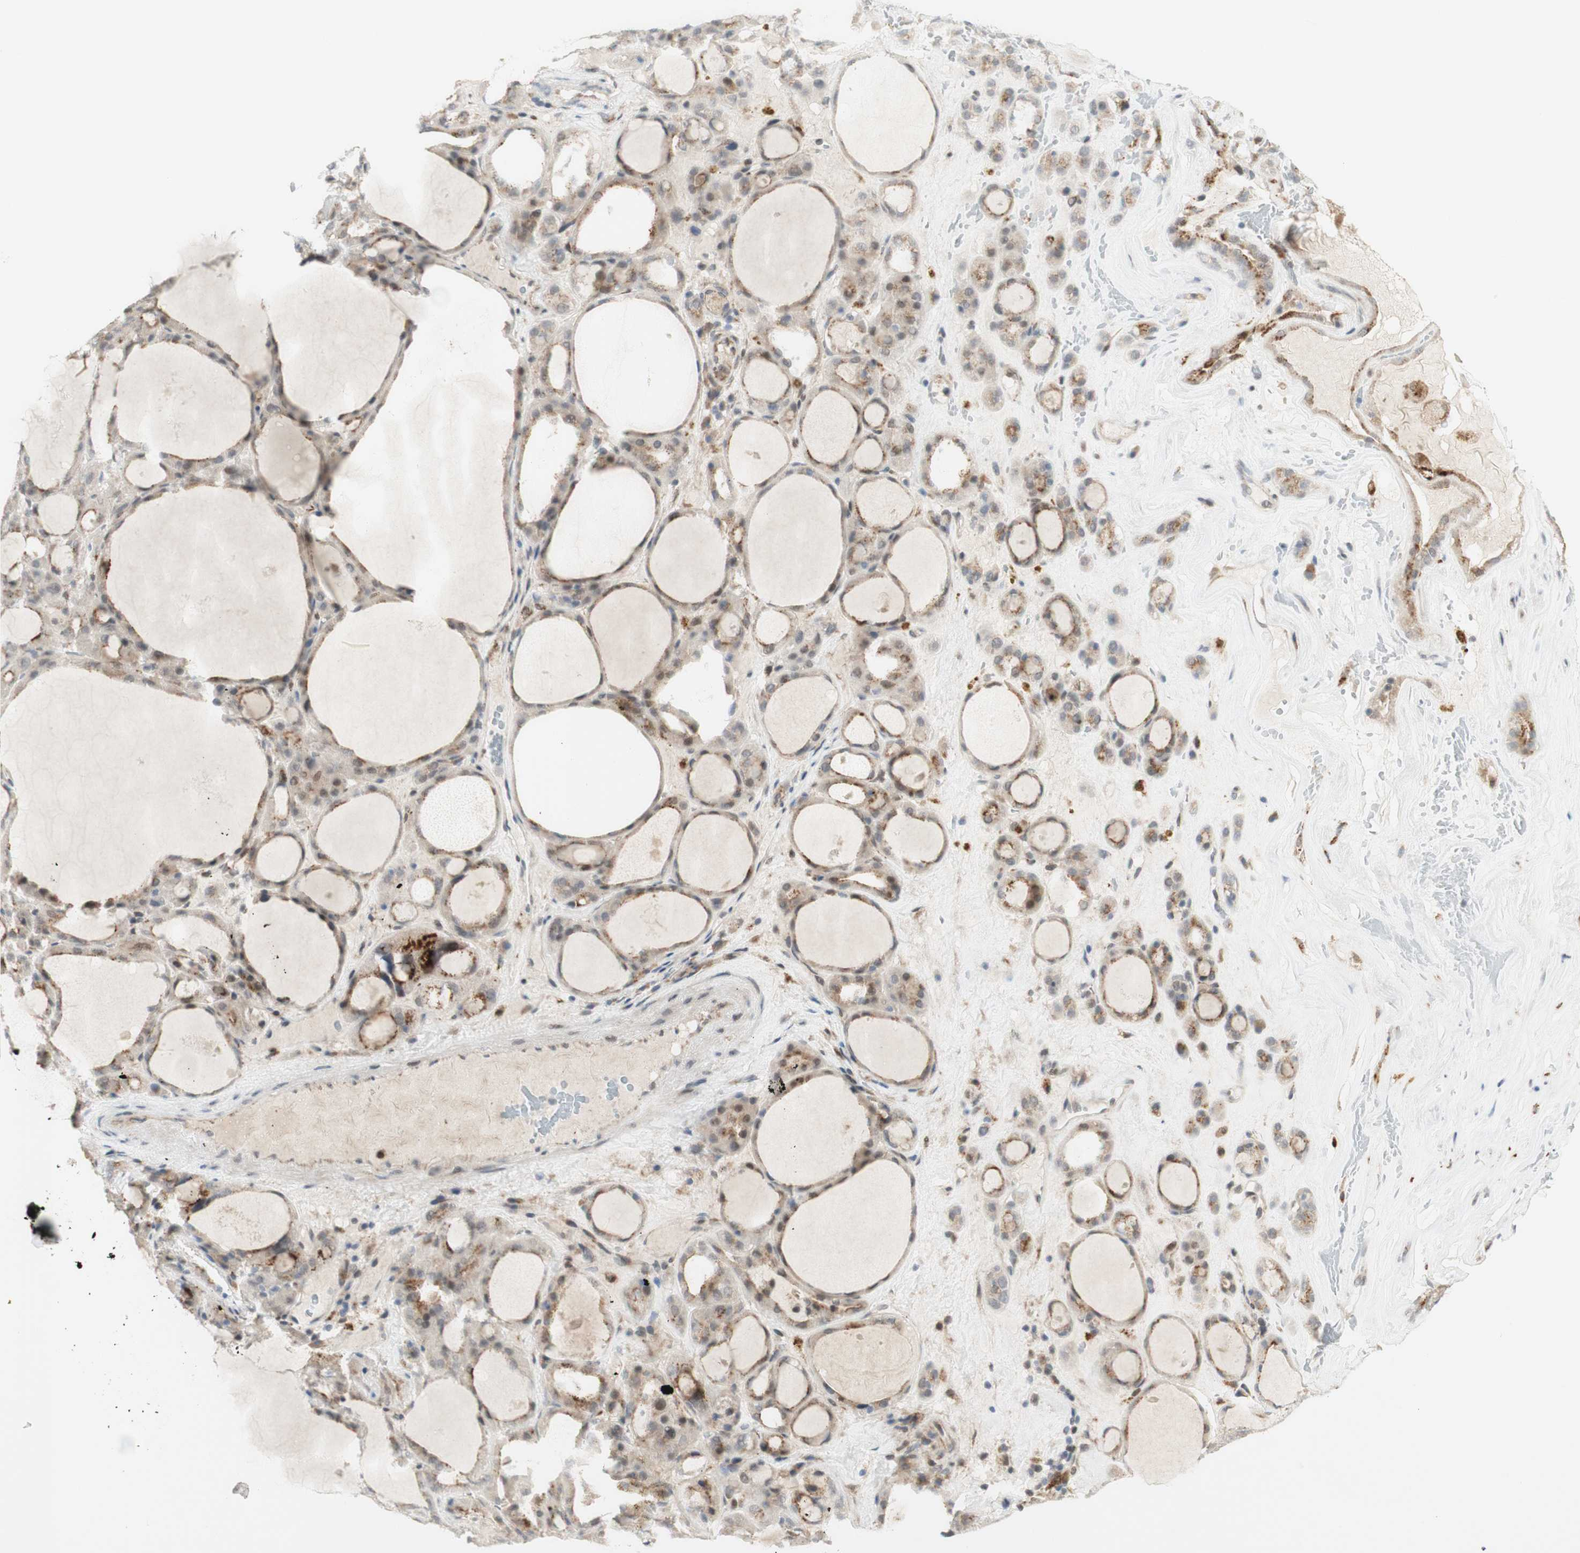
{"staining": {"intensity": "moderate", "quantity": "25%-75%", "location": "cytoplasmic/membranous"}, "tissue": "thyroid gland", "cell_type": "Glandular cells", "image_type": "normal", "snomed": [{"axis": "morphology", "description": "Normal tissue, NOS"}, {"axis": "morphology", "description": "Carcinoma, NOS"}, {"axis": "topography", "description": "Thyroid gland"}], "caption": "Immunohistochemistry staining of unremarkable thyroid gland, which demonstrates medium levels of moderate cytoplasmic/membranous positivity in about 25%-75% of glandular cells indicating moderate cytoplasmic/membranous protein positivity. The staining was performed using DAB (3,3'-diaminobenzidine) (brown) for protein detection and nuclei were counterstained in hematoxylin (blue).", "gene": "GAPT", "patient": {"sex": "female", "age": 86}}